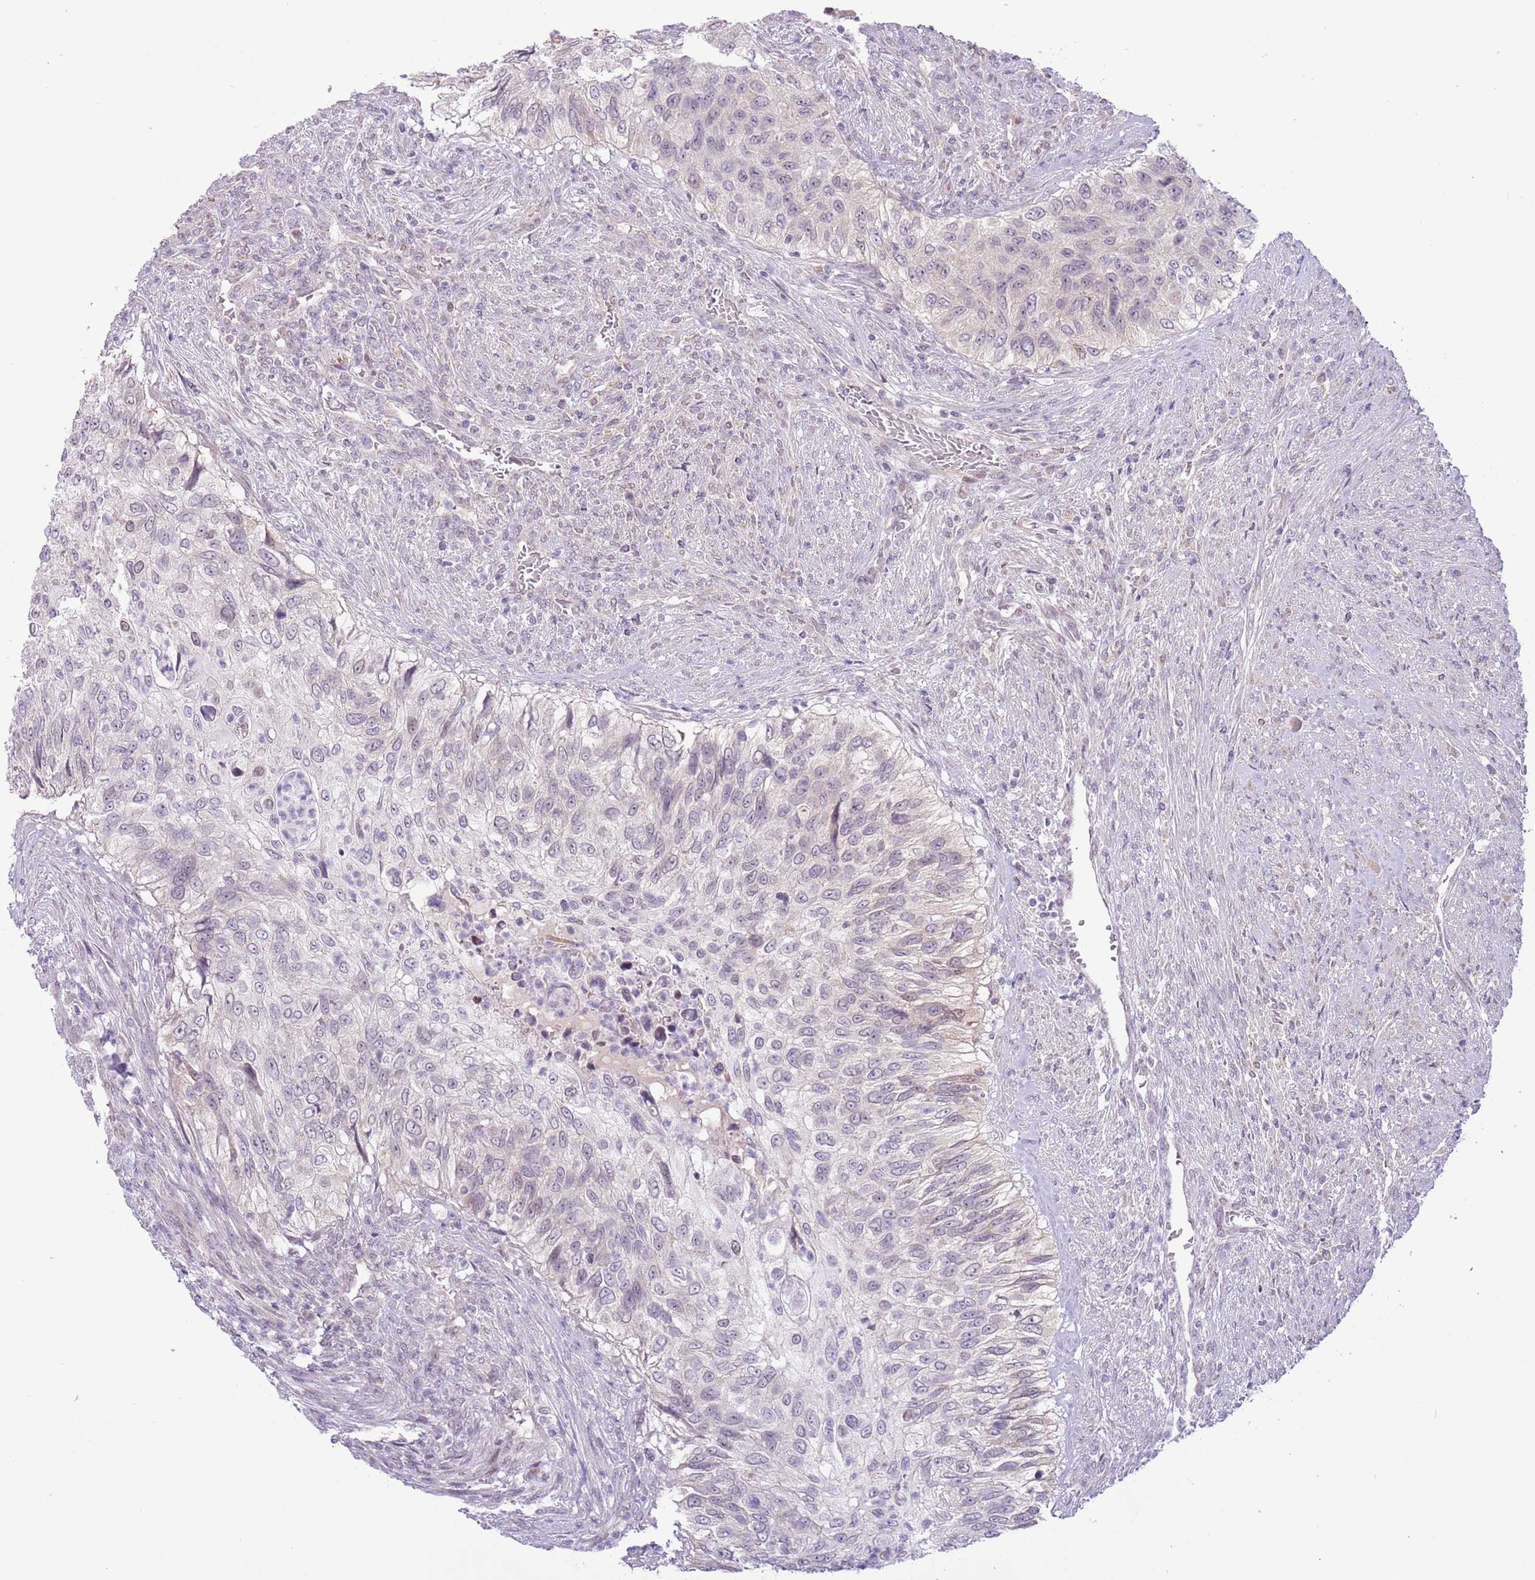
{"staining": {"intensity": "negative", "quantity": "none", "location": "none"}, "tissue": "urothelial cancer", "cell_type": "Tumor cells", "image_type": "cancer", "snomed": [{"axis": "morphology", "description": "Urothelial carcinoma, High grade"}, {"axis": "topography", "description": "Urinary bladder"}], "caption": "This is a histopathology image of immunohistochemistry staining of urothelial cancer, which shows no positivity in tumor cells.", "gene": "MLLT11", "patient": {"sex": "female", "age": 60}}